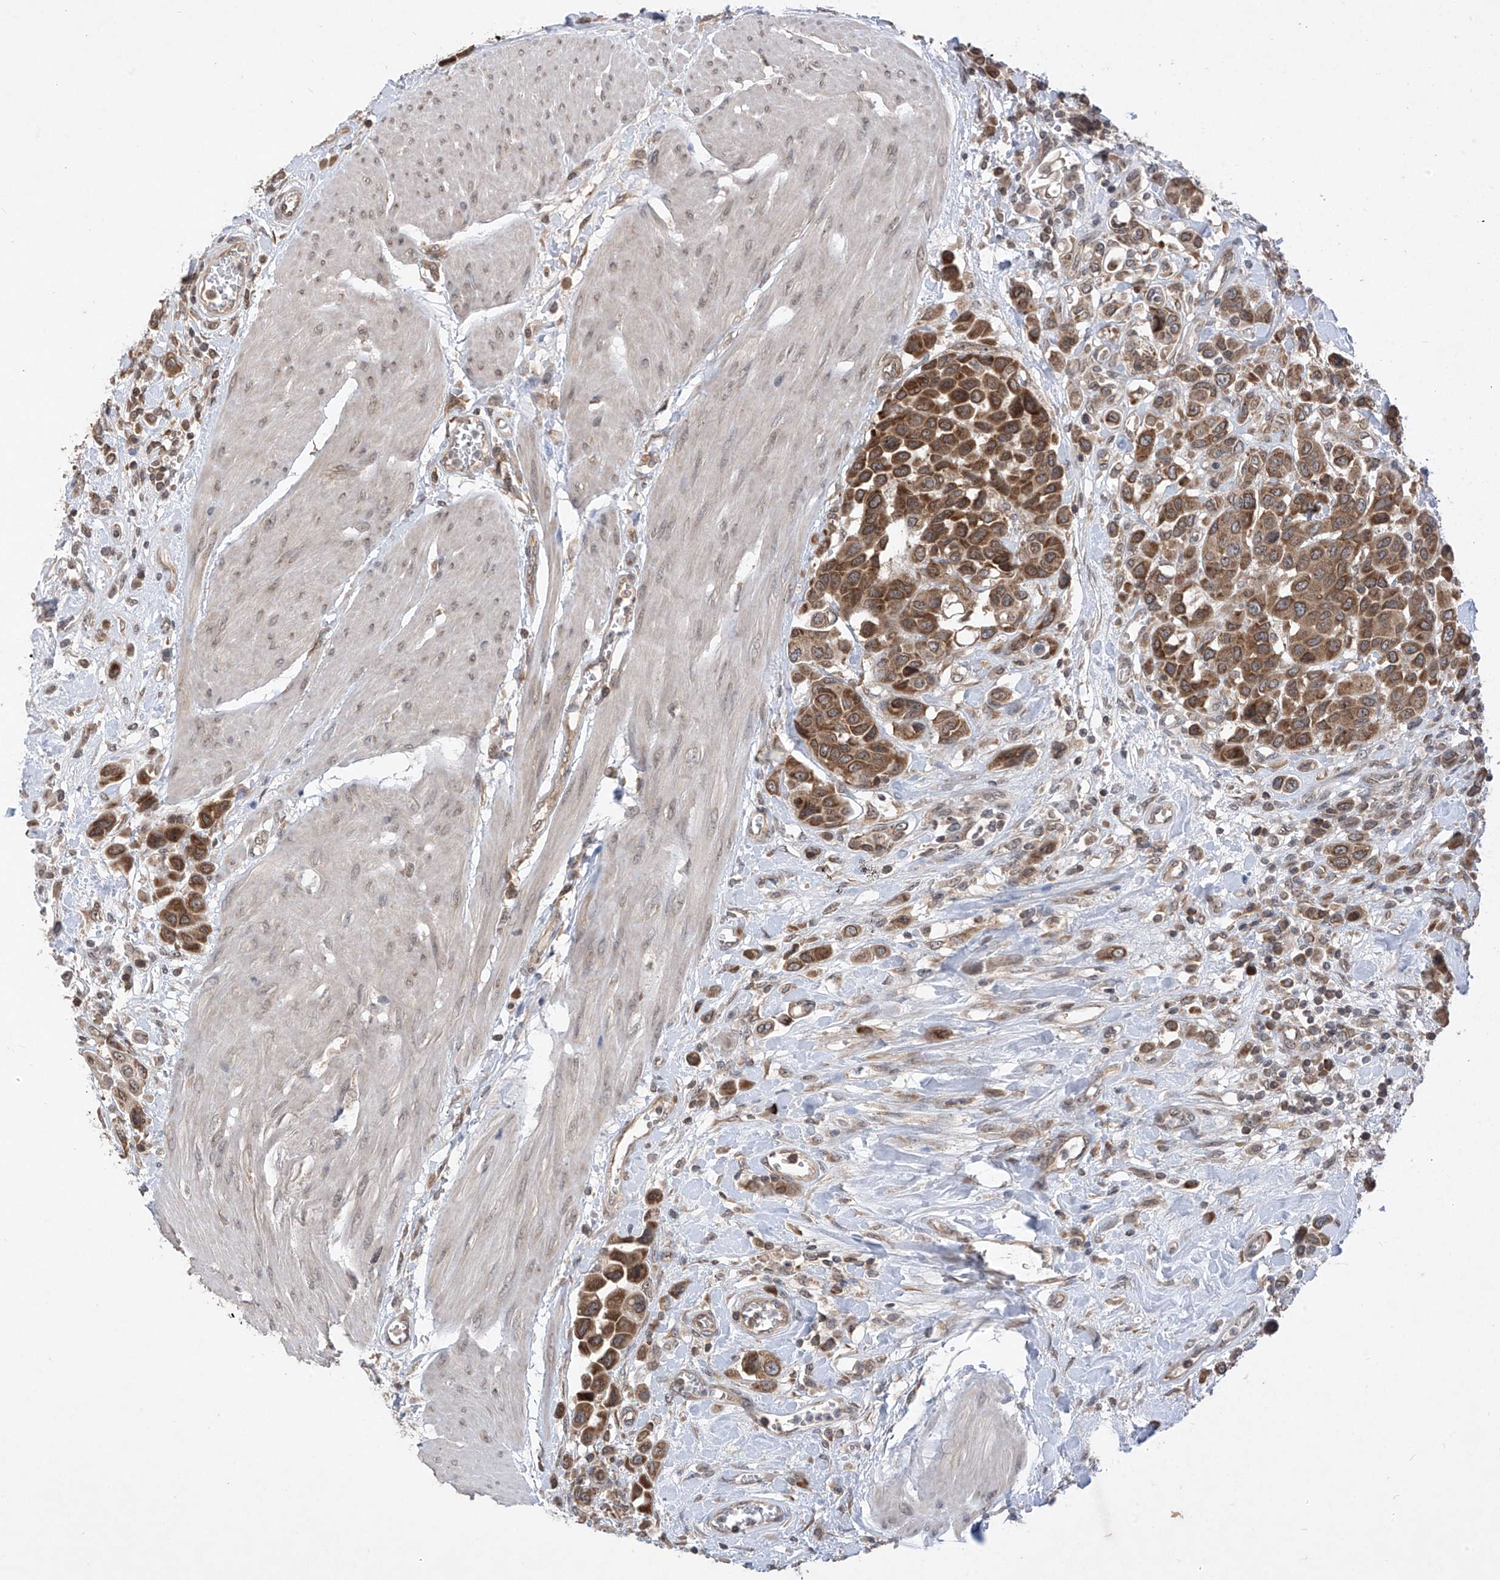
{"staining": {"intensity": "moderate", "quantity": ">75%", "location": "cytoplasmic/membranous"}, "tissue": "urothelial cancer", "cell_type": "Tumor cells", "image_type": "cancer", "snomed": [{"axis": "morphology", "description": "Urothelial carcinoma, High grade"}, {"axis": "topography", "description": "Urinary bladder"}], "caption": "The photomicrograph displays immunohistochemical staining of urothelial cancer. There is moderate cytoplasmic/membranous expression is appreciated in about >75% of tumor cells.", "gene": "RPL34", "patient": {"sex": "male", "age": 50}}